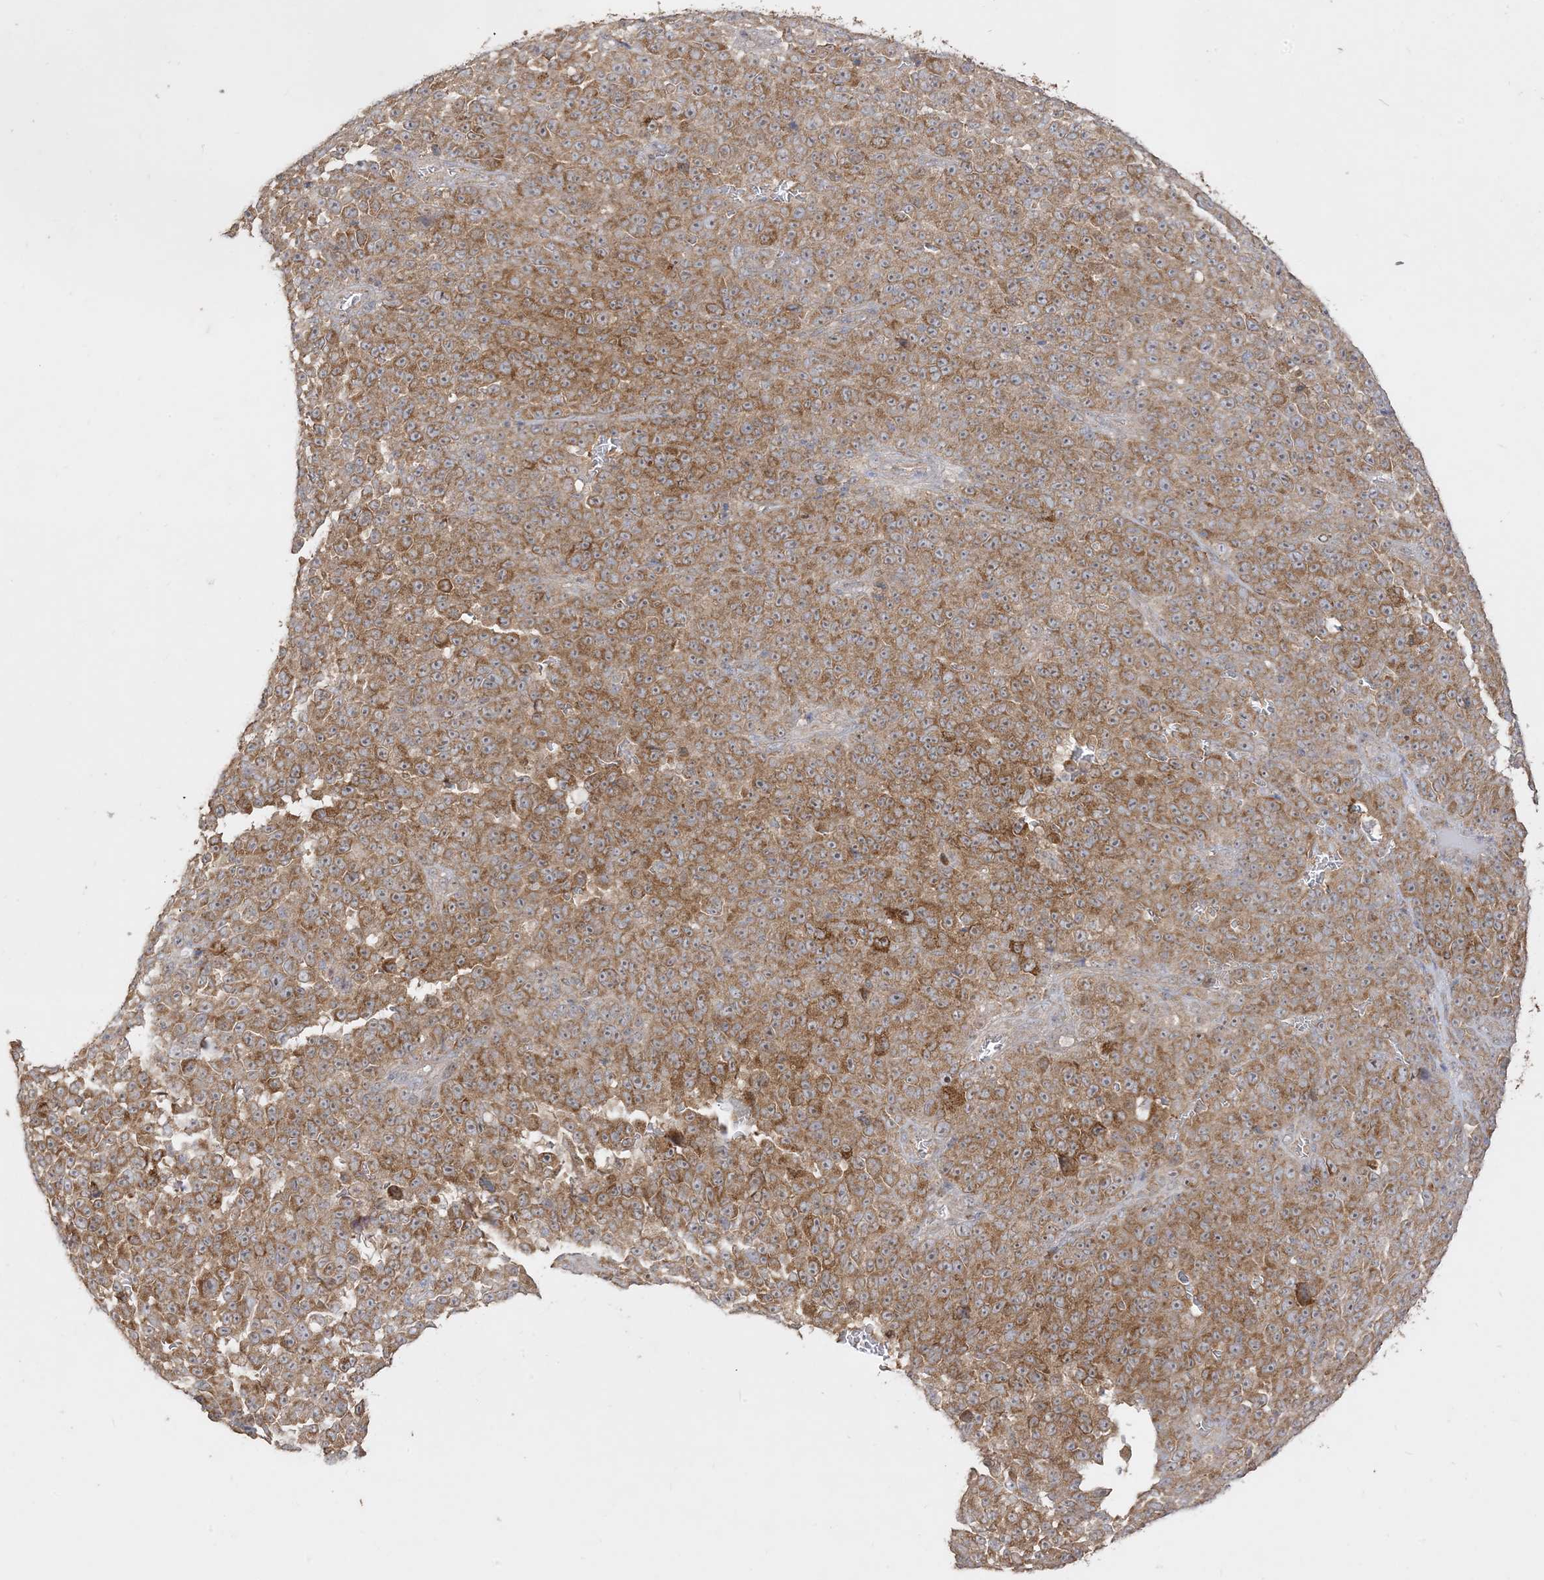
{"staining": {"intensity": "strong", "quantity": ">75%", "location": "cytoplasmic/membranous"}, "tissue": "melanoma", "cell_type": "Tumor cells", "image_type": "cancer", "snomed": [{"axis": "morphology", "description": "Malignant melanoma, NOS"}, {"axis": "topography", "description": "Skin"}], "caption": "Strong cytoplasmic/membranous staining is seen in about >75% of tumor cells in melanoma.", "gene": "SIRT3", "patient": {"sex": "female", "age": 82}}